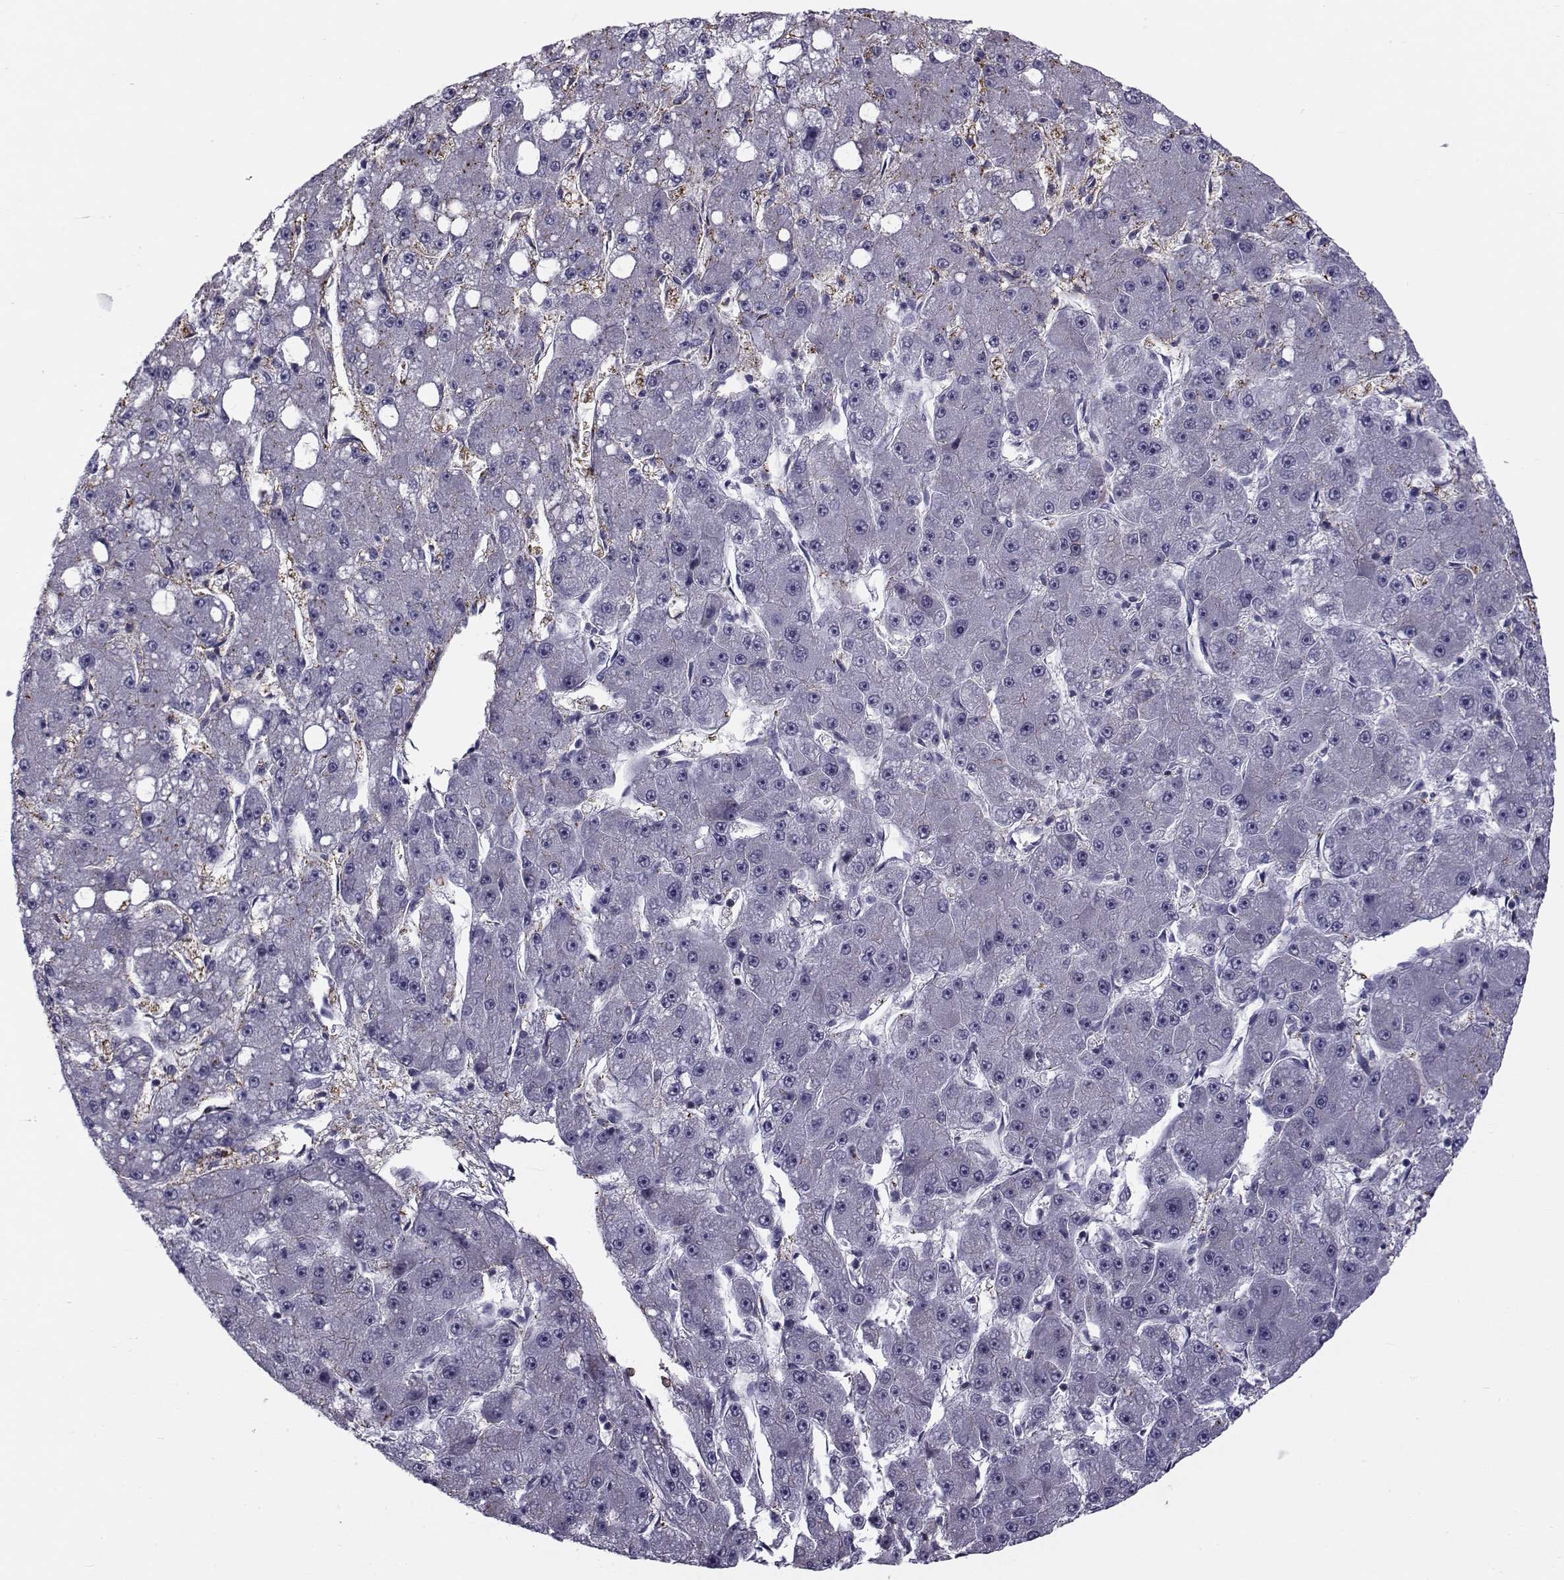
{"staining": {"intensity": "negative", "quantity": "none", "location": "none"}, "tissue": "liver cancer", "cell_type": "Tumor cells", "image_type": "cancer", "snomed": [{"axis": "morphology", "description": "Carcinoma, Hepatocellular, NOS"}, {"axis": "topography", "description": "Liver"}], "caption": "Immunohistochemistry (IHC) histopathology image of neoplastic tissue: human liver cancer (hepatocellular carcinoma) stained with DAB displays no significant protein staining in tumor cells.", "gene": "LRRC27", "patient": {"sex": "male", "age": 67}}